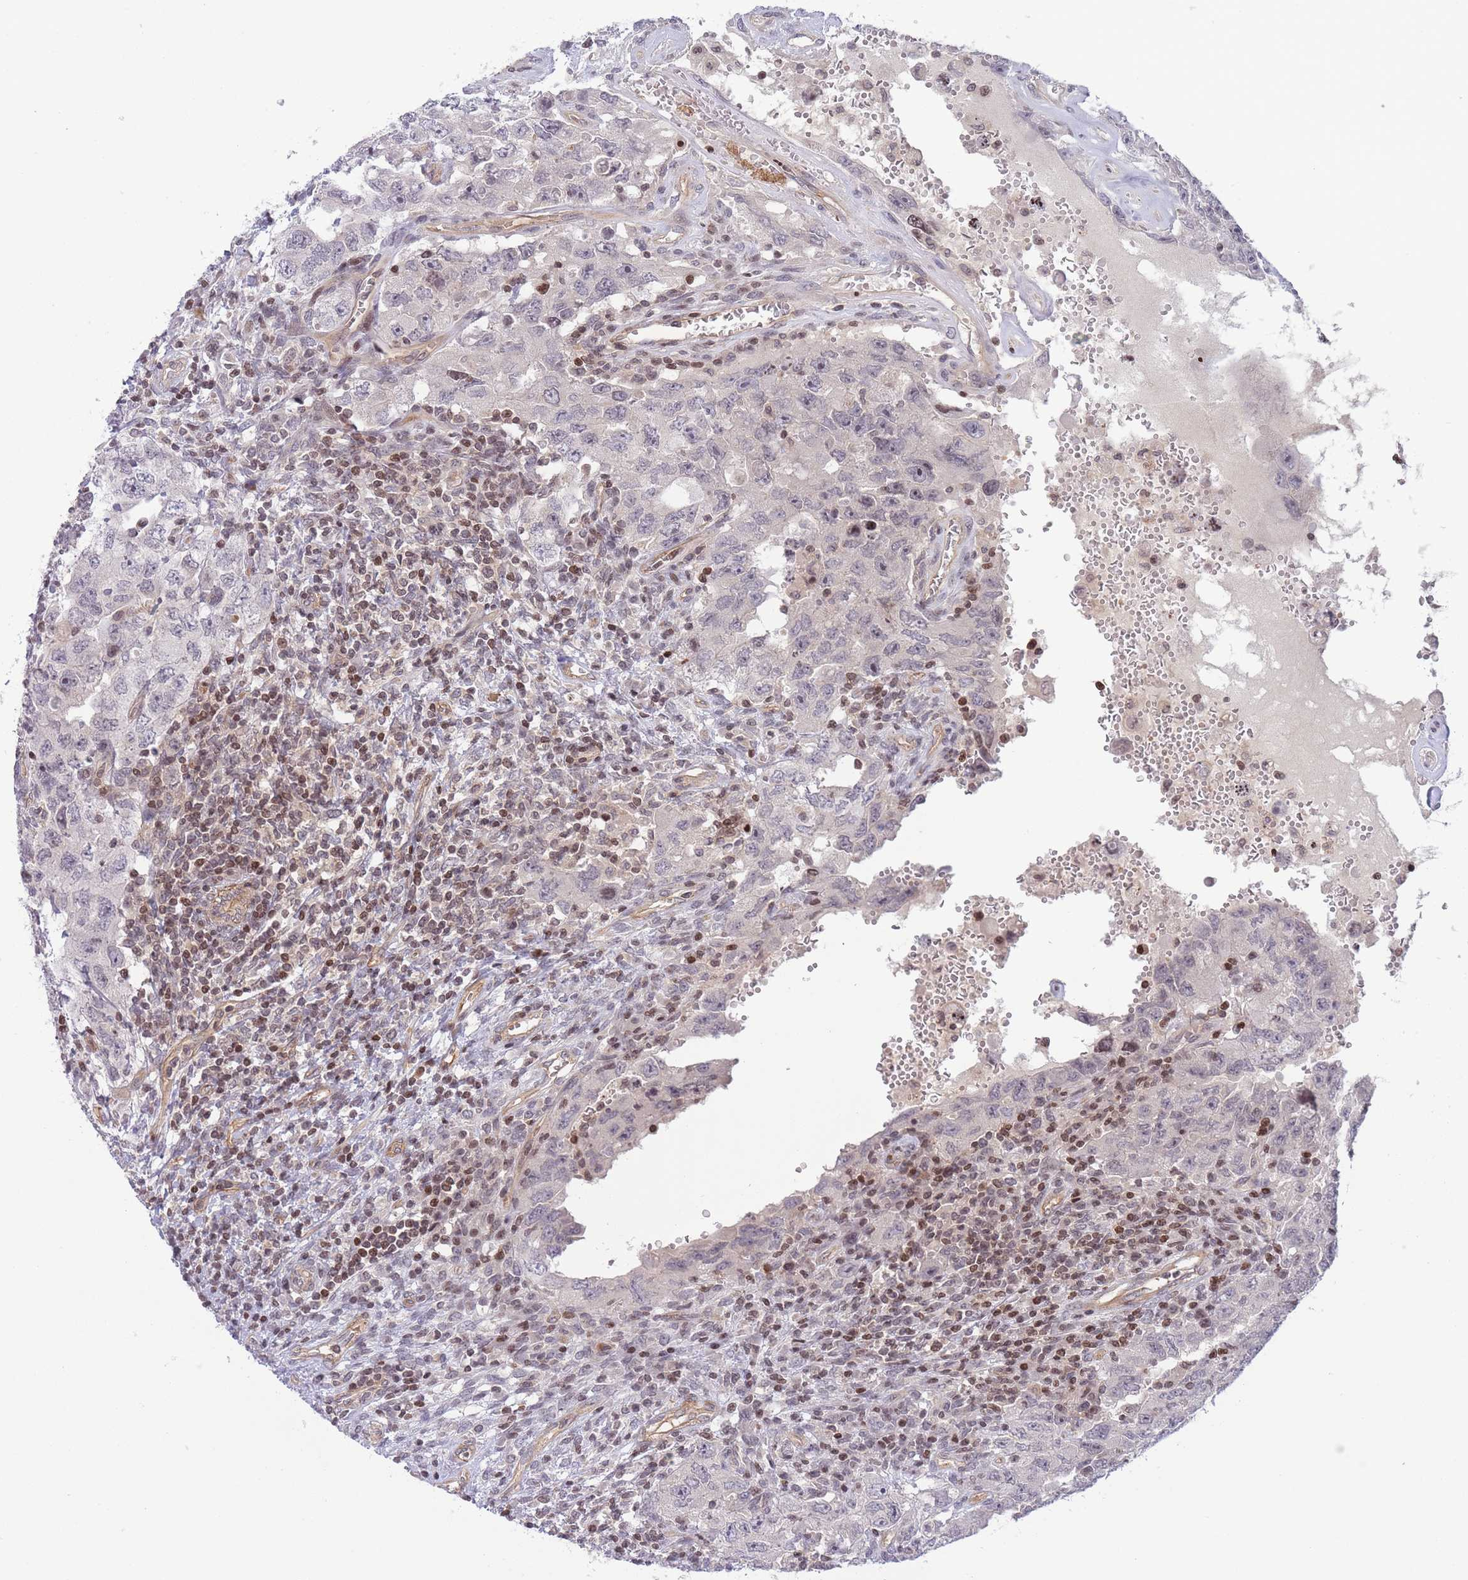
{"staining": {"intensity": "negative", "quantity": "none", "location": "none"}, "tissue": "testis cancer", "cell_type": "Tumor cells", "image_type": "cancer", "snomed": [{"axis": "morphology", "description": "Carcinoma, Embryonal, NOS"}, {"axis": "topography", "description": "Testis"}], "caption": "Immunohistochemistry photomicrograph of neoplastic tissue: embryonal carcinoma (testis) stained with DAB shows no significant protein expression in tumor cells.", "gene": "SLC35F5", "patient": {"sex": "male", "age": 26}}